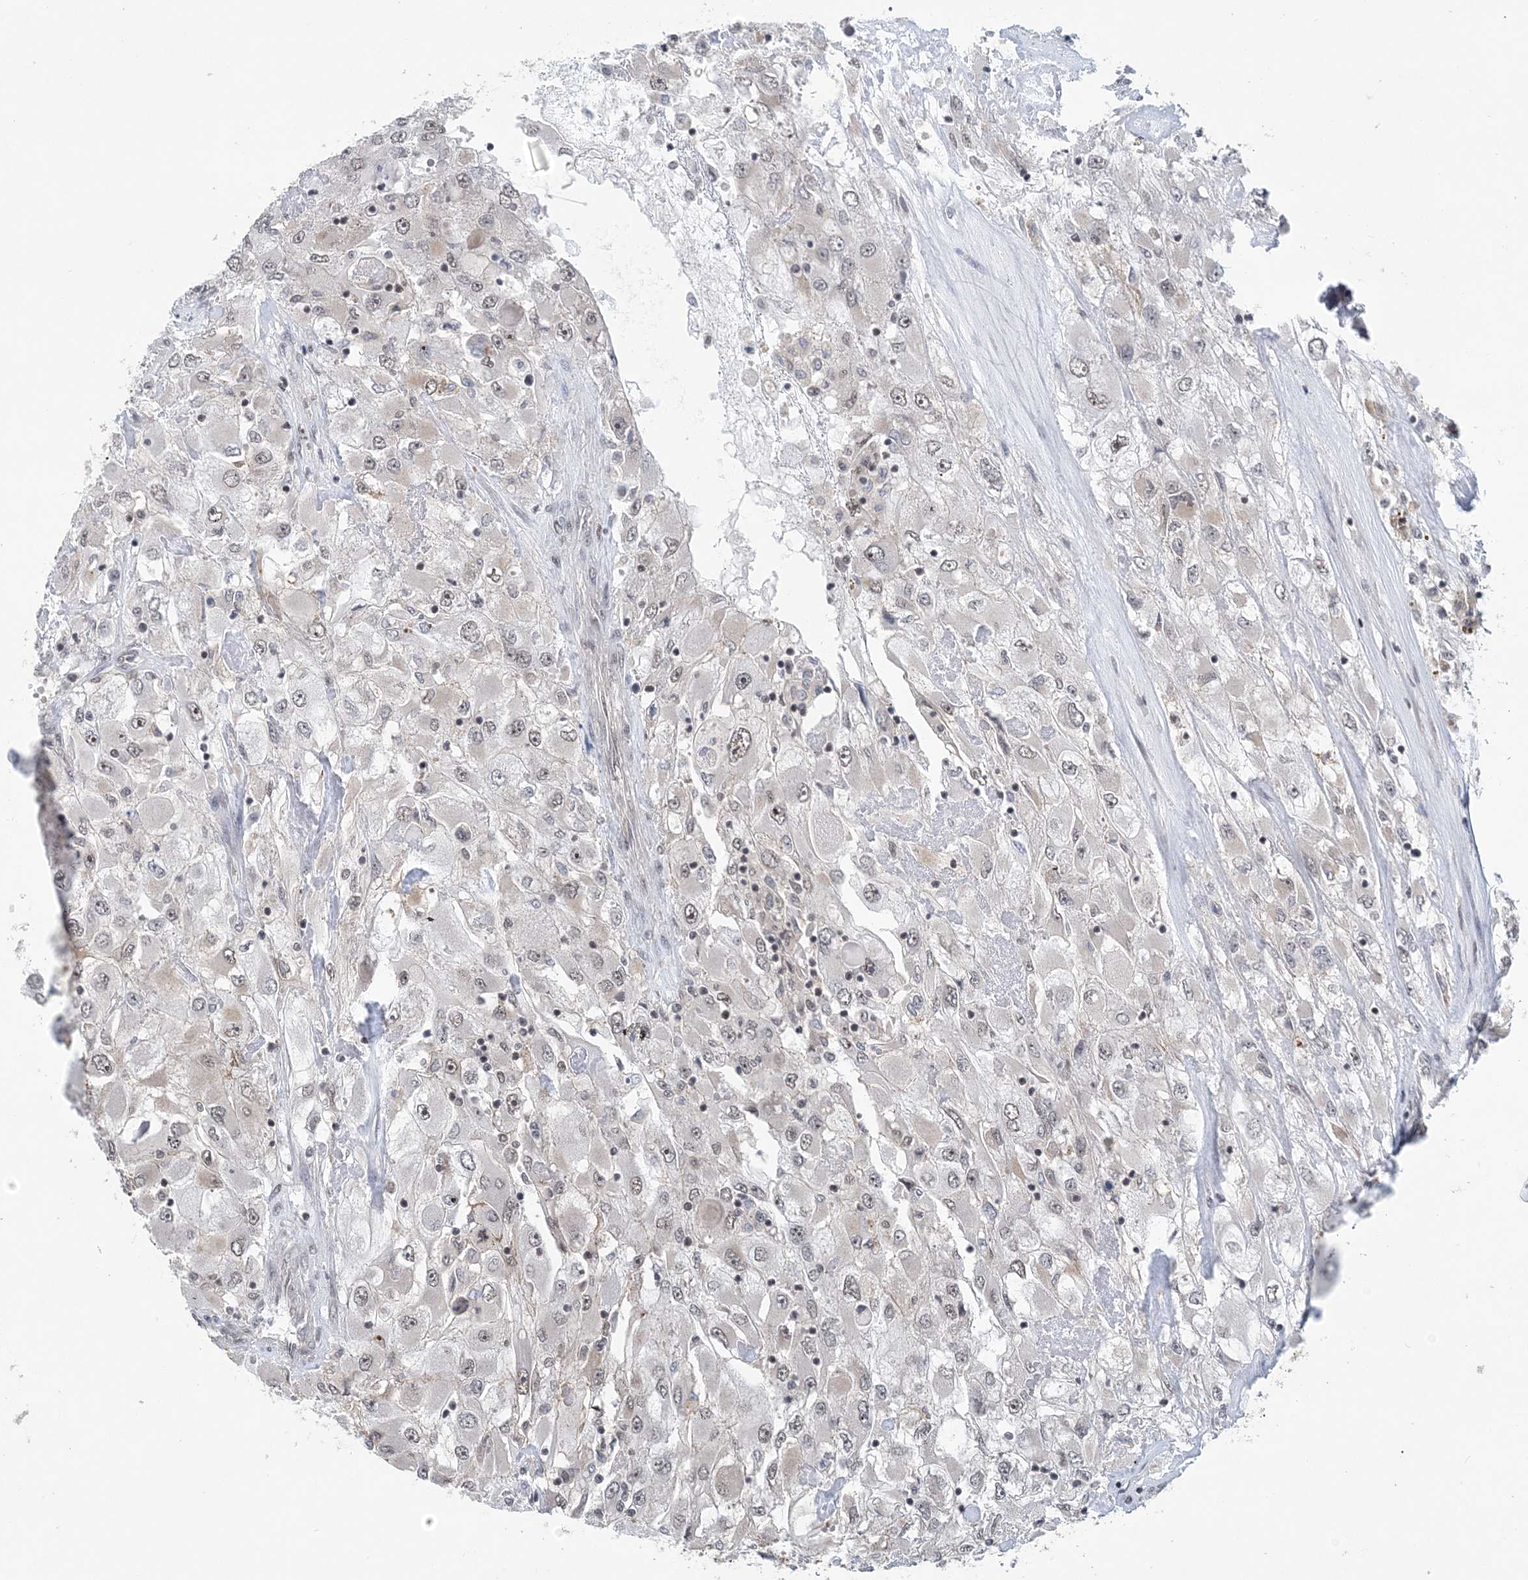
{"staining": {"intensity": "weak", "quantity": ">75%", "location": "nuclear"}, "tissue": "renal cancer", "cell_type": "Tumor cells", "image_type": "cancer", "snomed": [{"axis": "morphology", "description": "Adenocarcinoma, NOS"}, {"axis": "topography", "description": "Kidney"}], "caption": "Immunohistochemical staining of renal cancer exhibits low levels of weak nuclear protein expression in approximately >75% of tumor cells.", "gene": "CCDC152", "patient": {"sex": "female", "age": 52}}